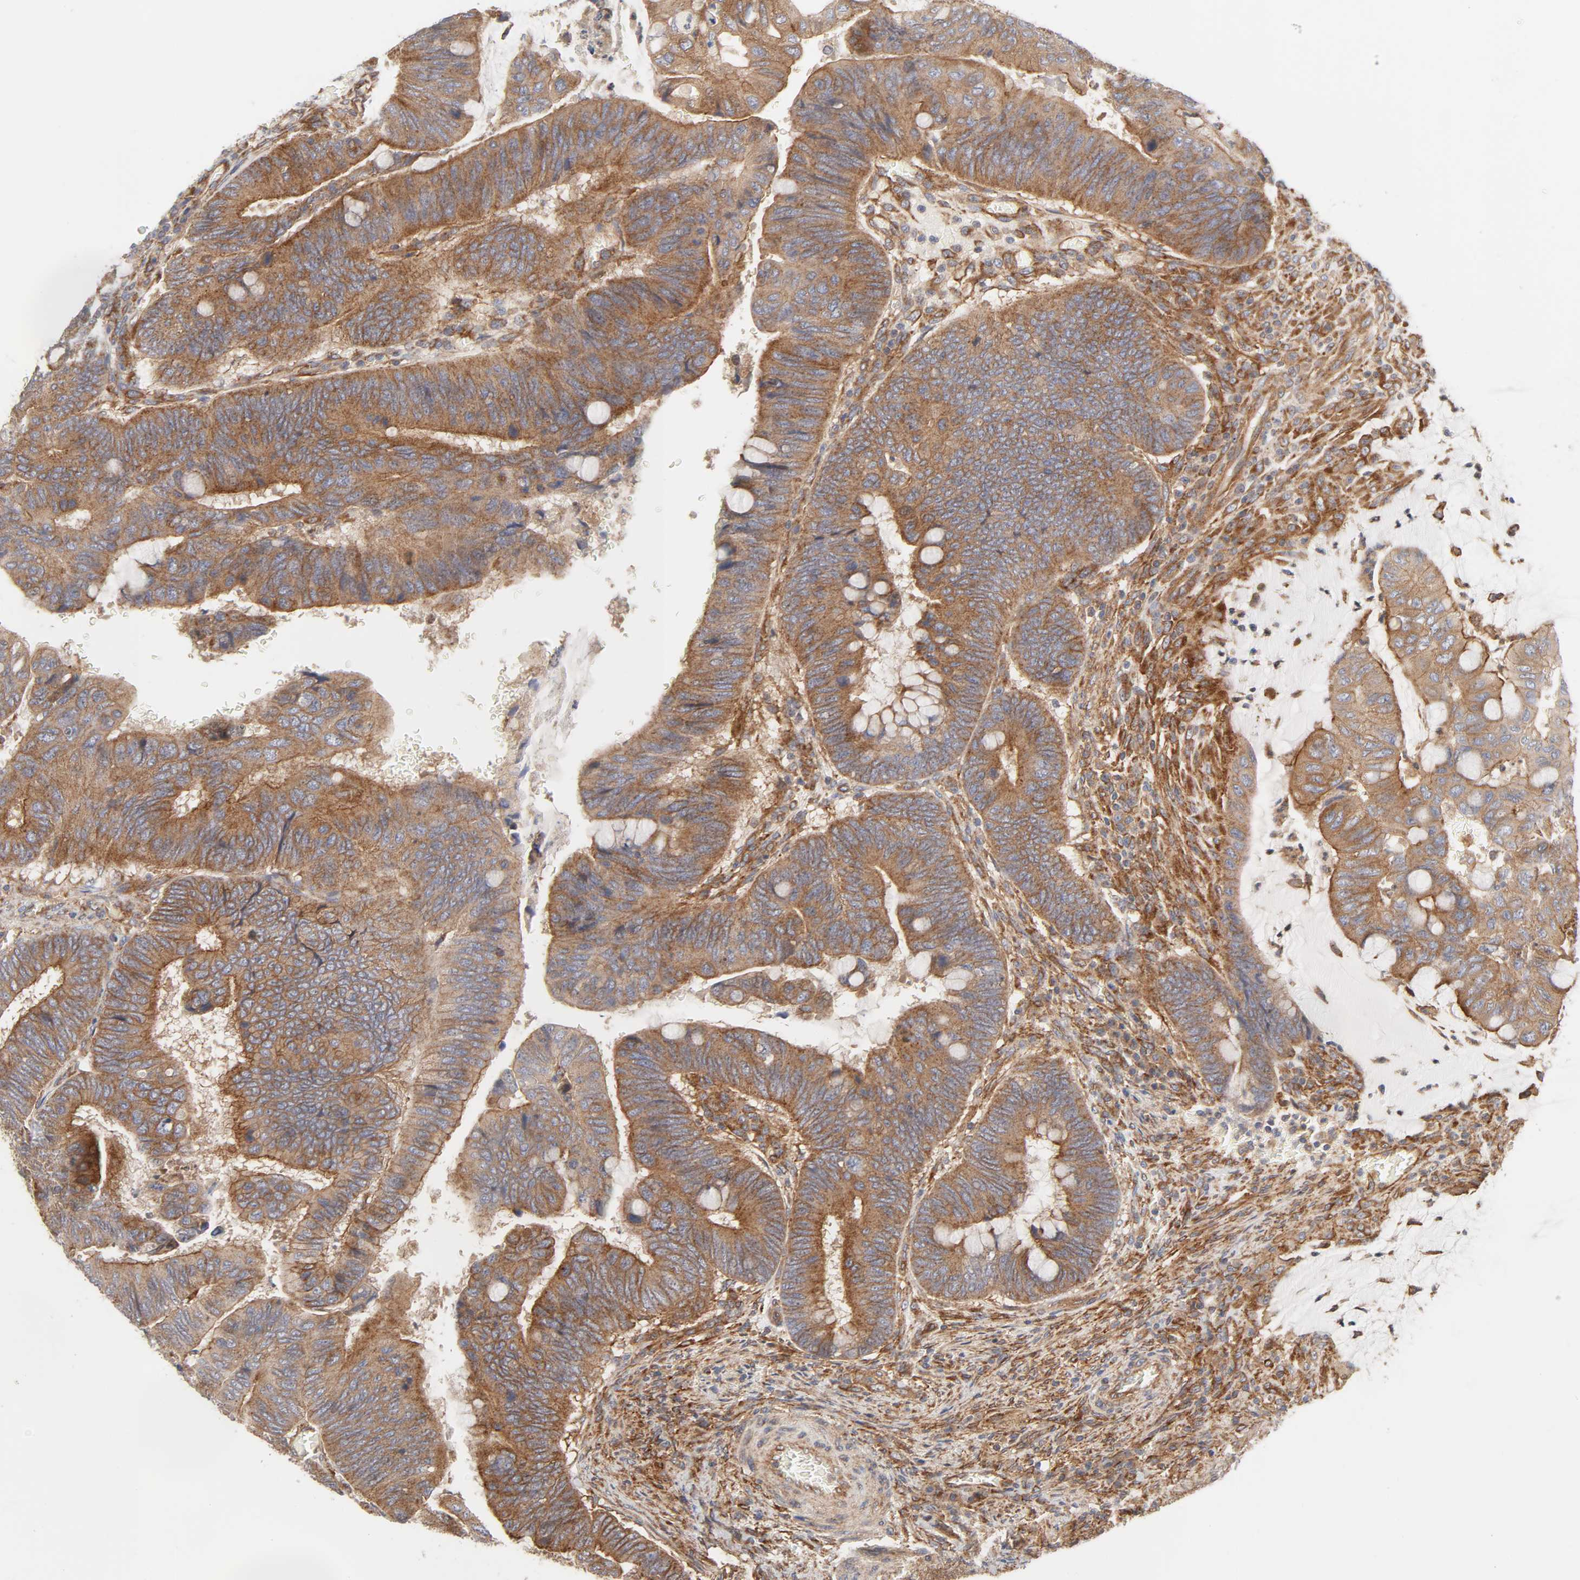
{"staining": {"intensity": "moderate", "quantity": ">75%", "location": "cytoplasmic/membranous"}, "tissue": "colorectal cancer", "cell_type": "Tumor cells", "image_type": "cancer", "snomed": [{"axis": "morphology", "description": "Normal tissue, NOS"}, {"axis": "morphology", "description": "Adenocarcinoma, NOS"}, {"axis": "topography", "description": "Rectum"}], "caption": "Protein expression analysis of human colorectal adenocarcinoma reveals moderate cytoplasmic/membranous positivity in about >75% of tumor cells.", "gene": "AP2A1", "patient": {"sex": "male", "age": 92}}